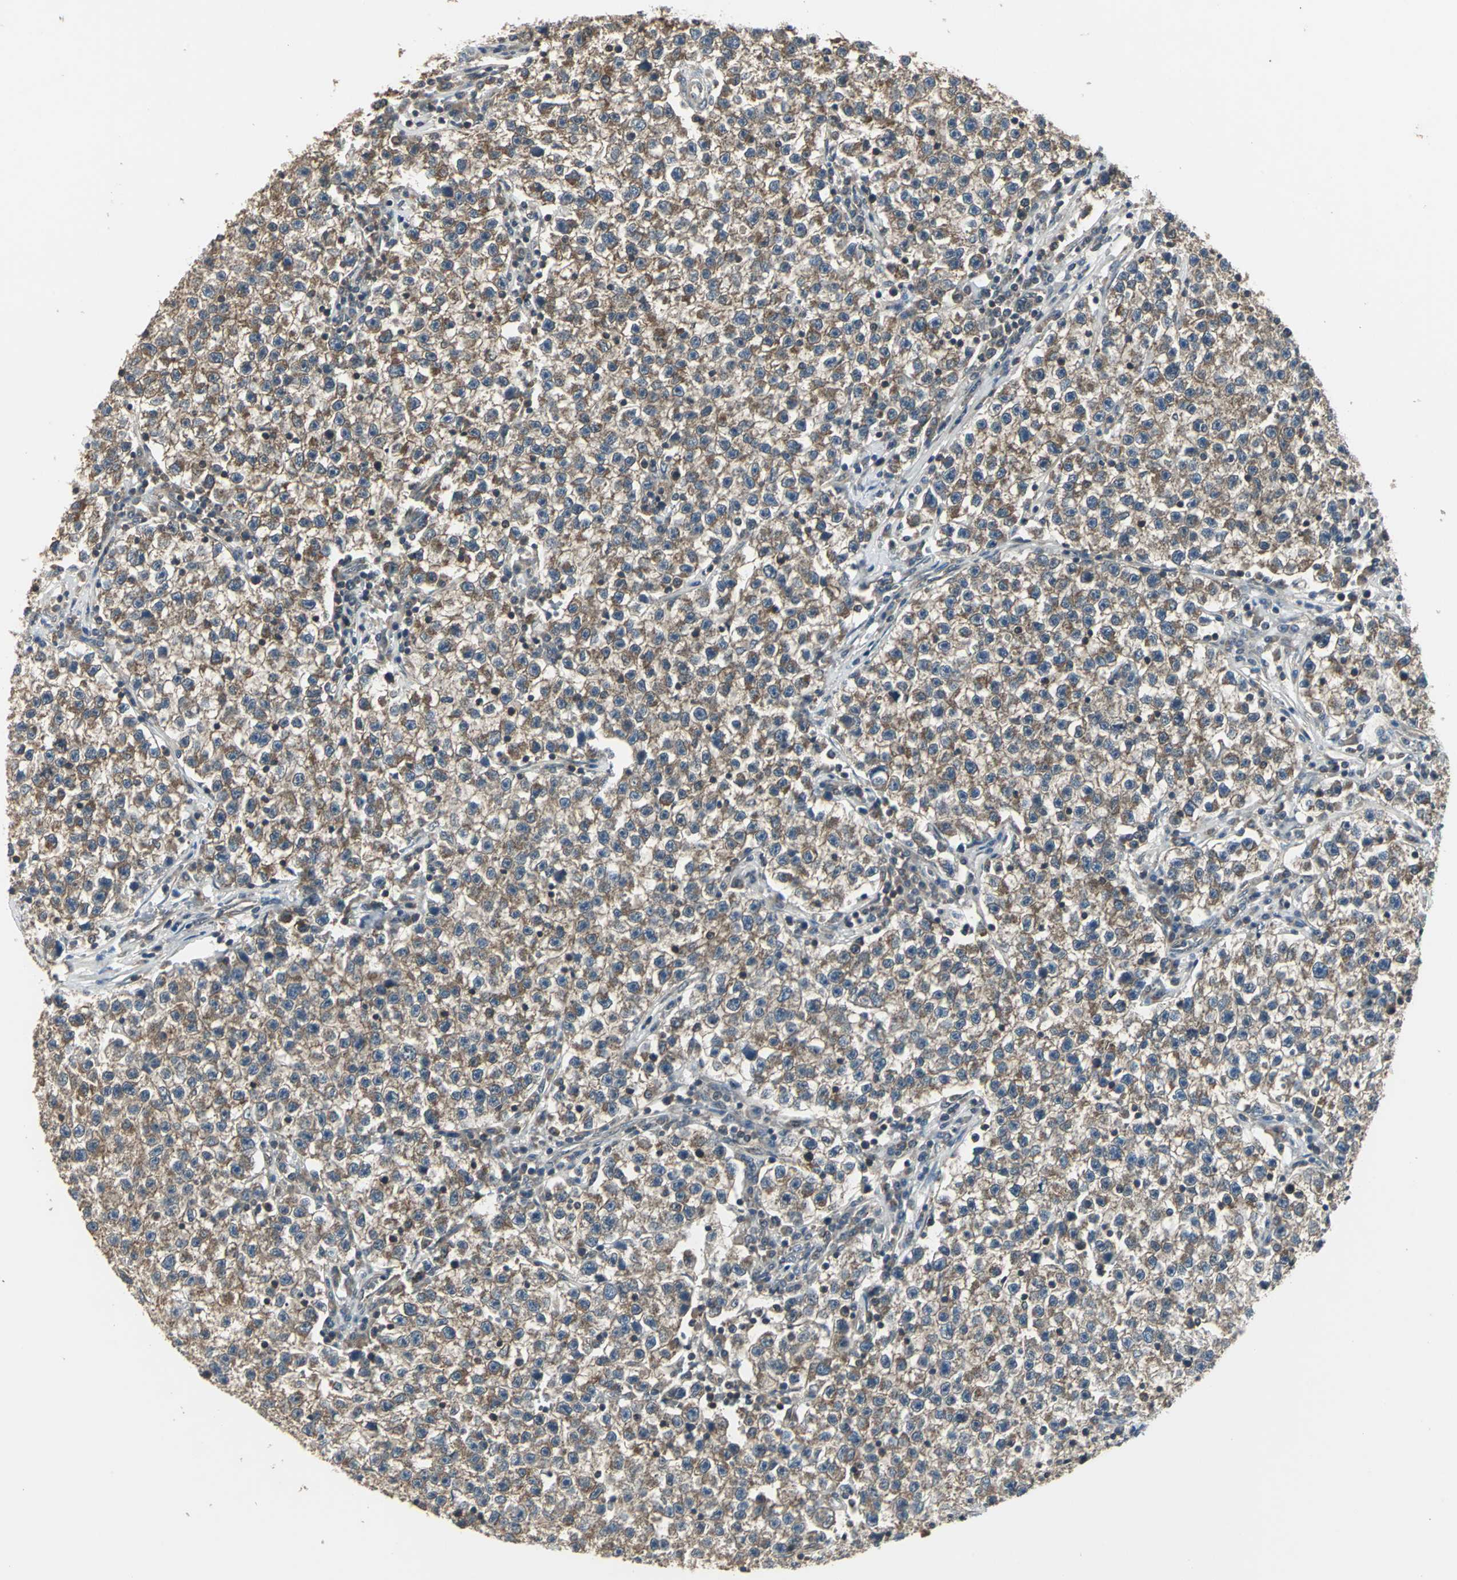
{"staining": {"intensity": "strong", "quantity": ">75%", "location": "cytoplasmic/membranous"}, "tissue": "testis cancer", "cell_type": "Tumor cells", "image_type": "cancer", "snomed": [{"axis": "morphology", "description": "Seminoma, NOS"}, {"axis": "topography", "description": "Testis"}], "caption": "Immunohistochemical staining of human testis seminoma demonstrates high levels of strong cytoplasmic/membranous staining in about >75% of tumor cells. (brown staining indicates protein expression, while blue staining denotes nuclei).", "gene": "PFDN1", "patient": {"sex": "male", "age": 22}}